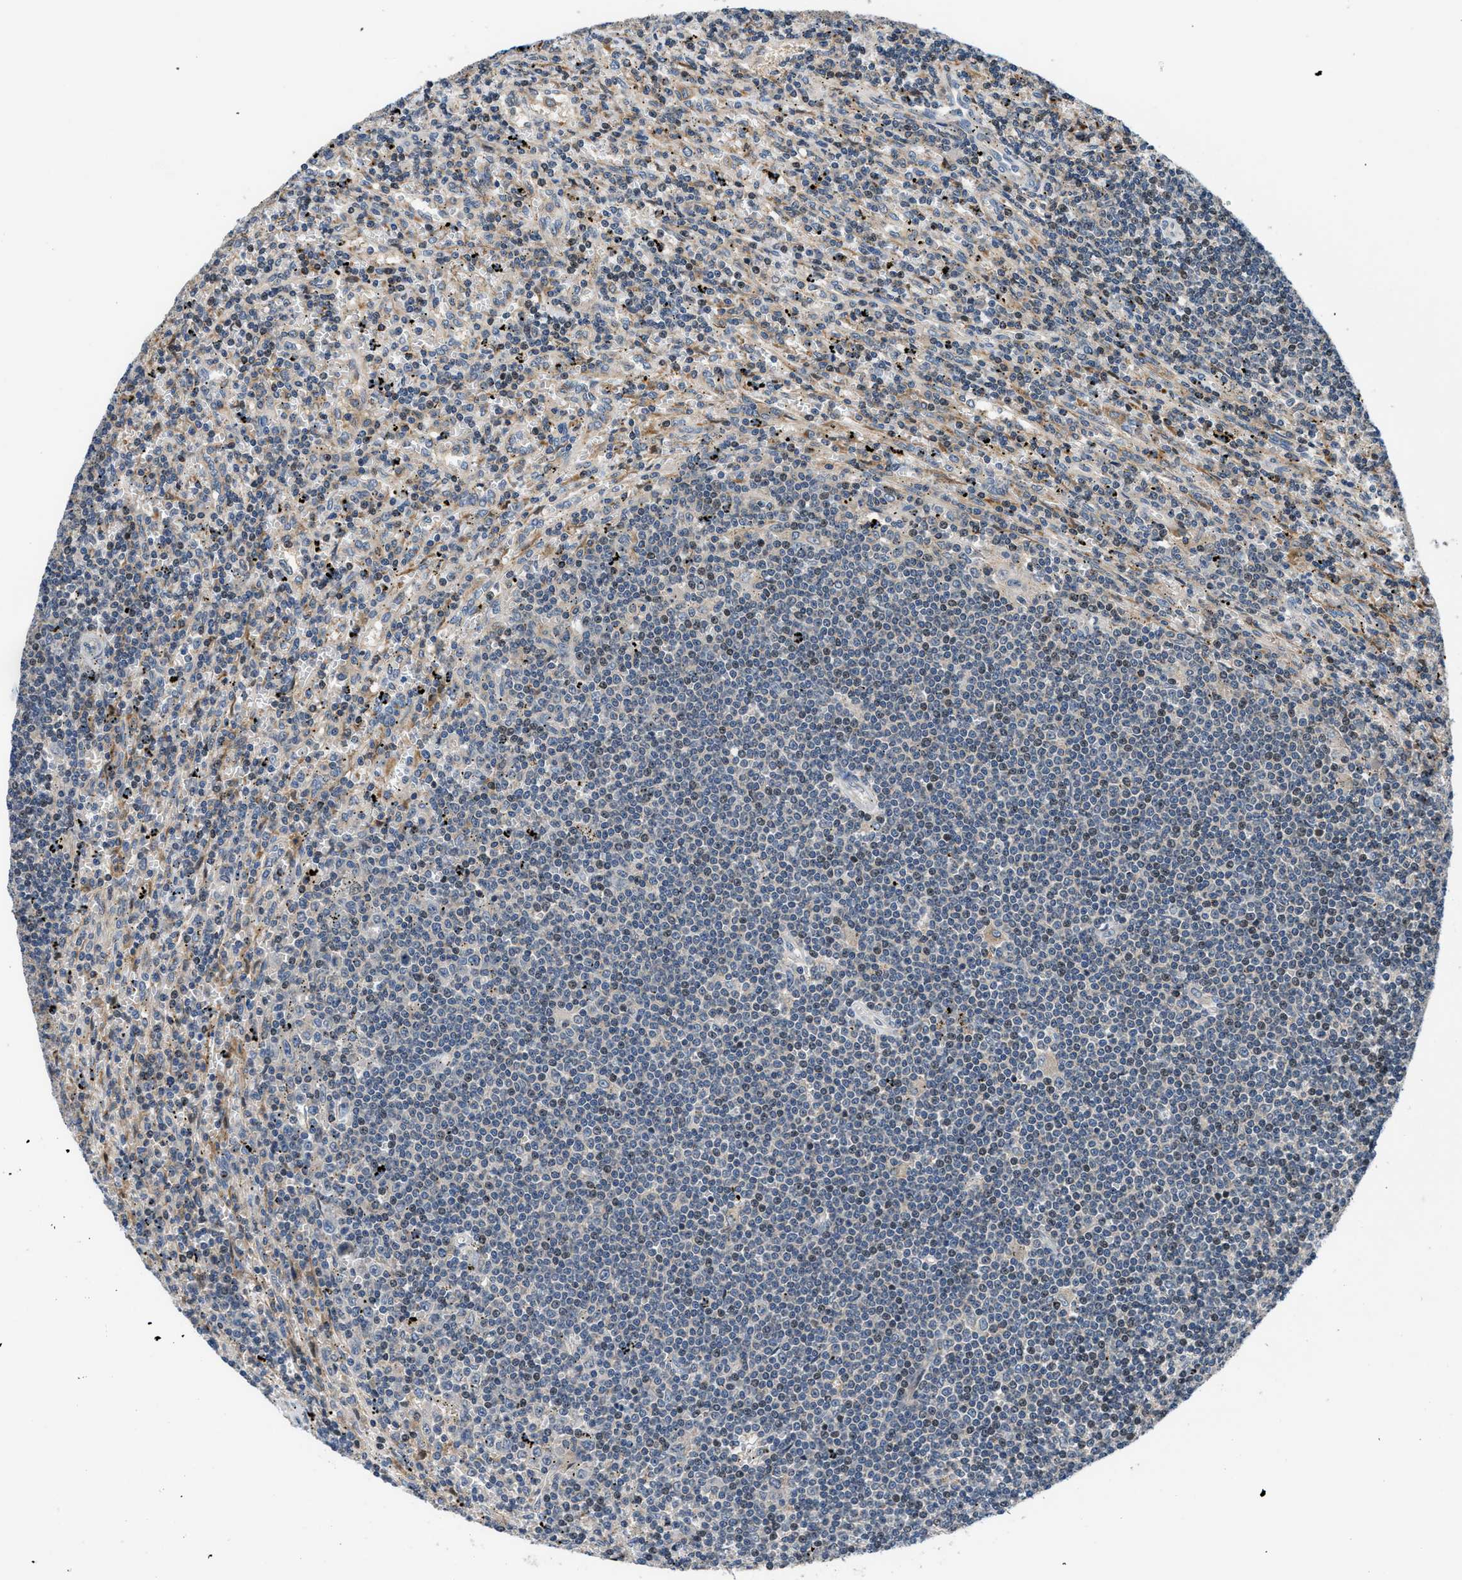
{"staining": {"intensity": "negative", "quantity": "none", "location": "none"}, "tissue": "lymphoma", "cell_type": "Tumor cells", "image_type": "cancer", "snomed": [{"axis": "morphology", "description": "Malignant lymphoma, non-Hodgkin's type, Low grade"}, {"axis": "topography", "description": "Spleen"}], "caption": "The histopathology image reveals no significant staining in tumor cells of lymphoma.", "gene": "CTBS", "patient": {"sex": "male", "age": 76}}